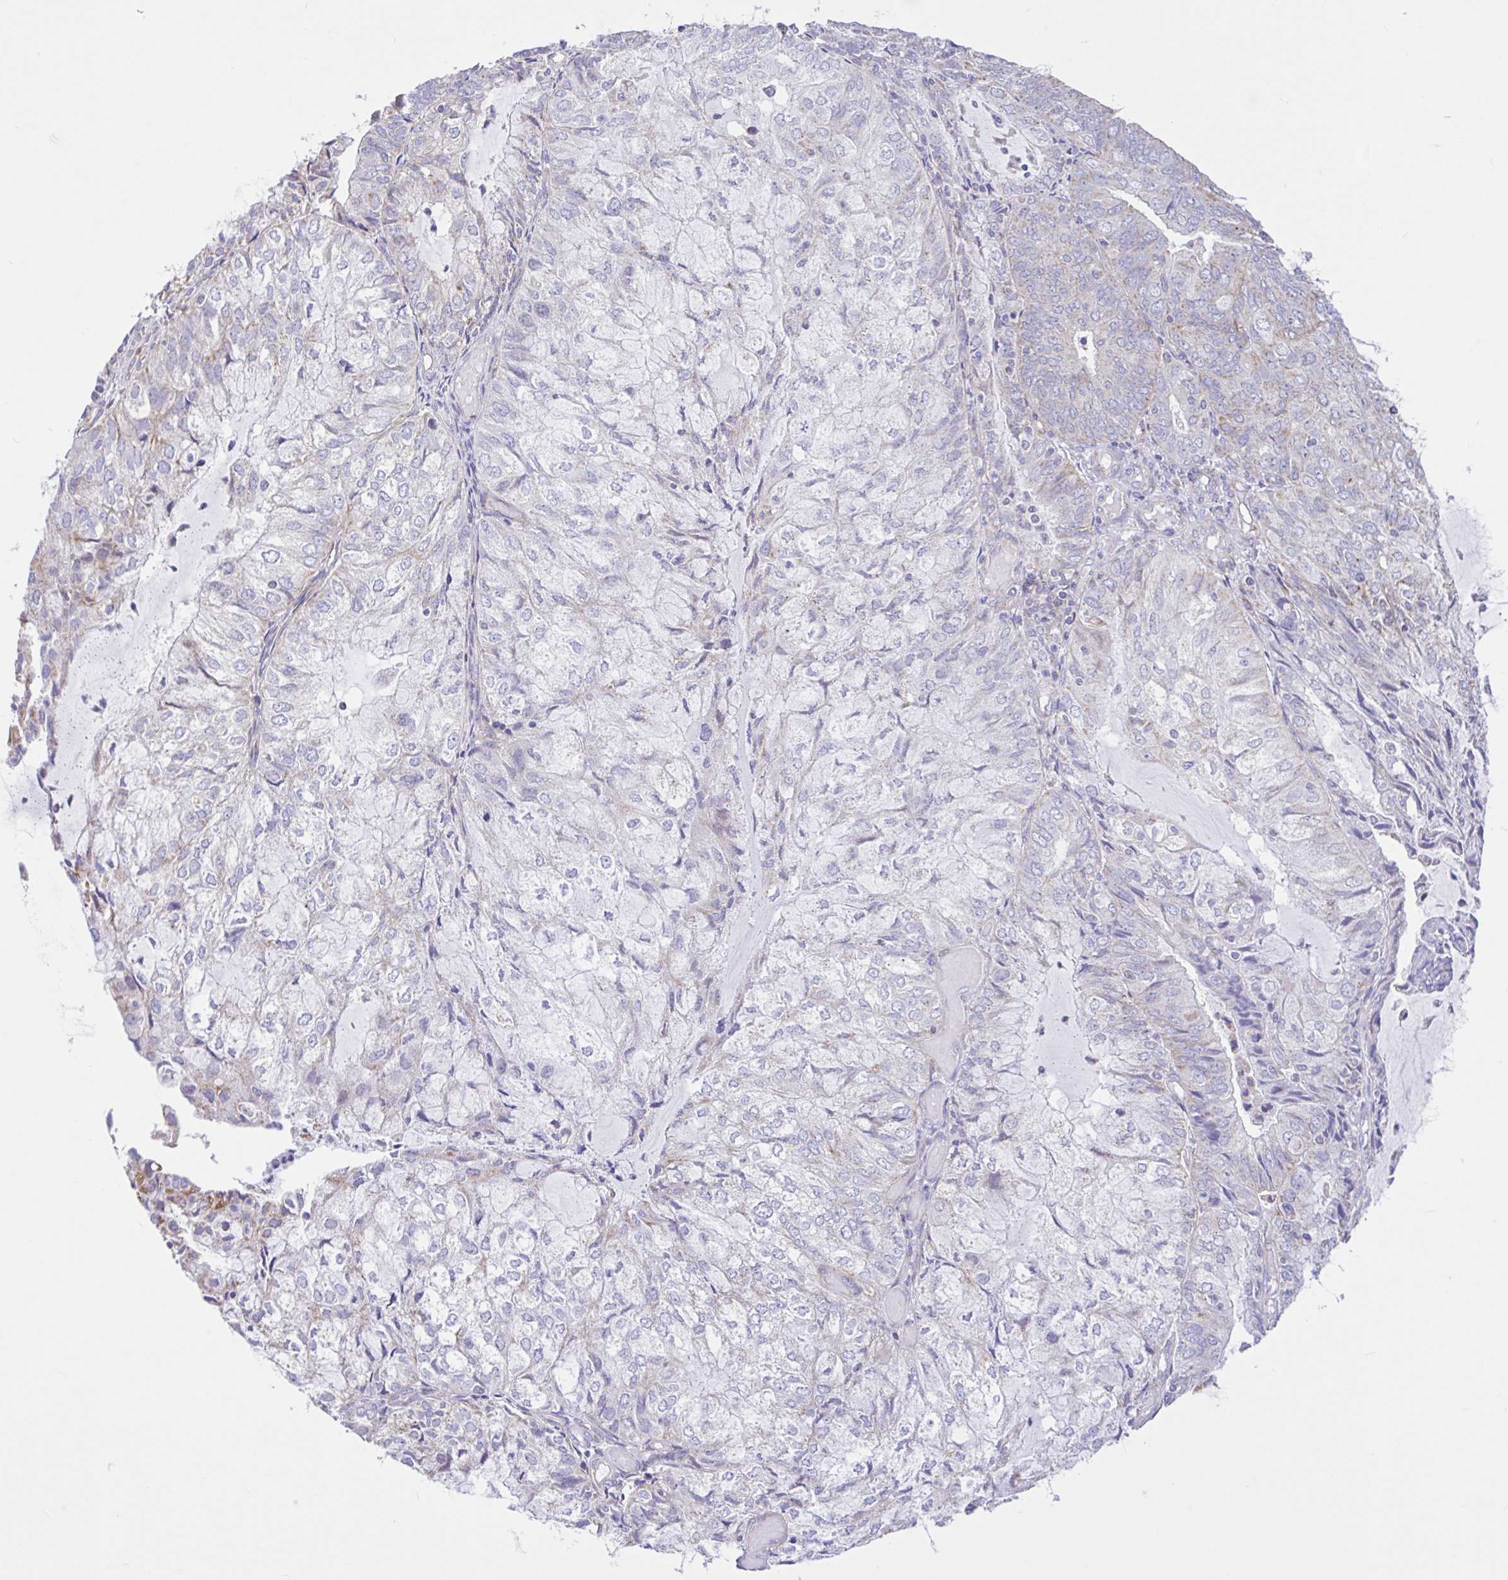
{"staining": {"intensity": "weak", "quantity": "<25%", "location": "cytoplasmic/membranous"}, "tissue": "endometrial cancer", "cell_type": "Tumor cells", "image_type": "cancer", "snomed": [{"axis": "morphology", "description": "Adenocarcinoma, NOS"}, {"axis": "topography", "description": "Endometrium"}], "caption": "IHC photomicrograph of neoplastic tissue: human endometrial adenocarcinoma stained with DAB shows no significant protein staining in tumor cells.", "gene": "NDUFS2", "patient": {"sex": "female", "age": 81}}